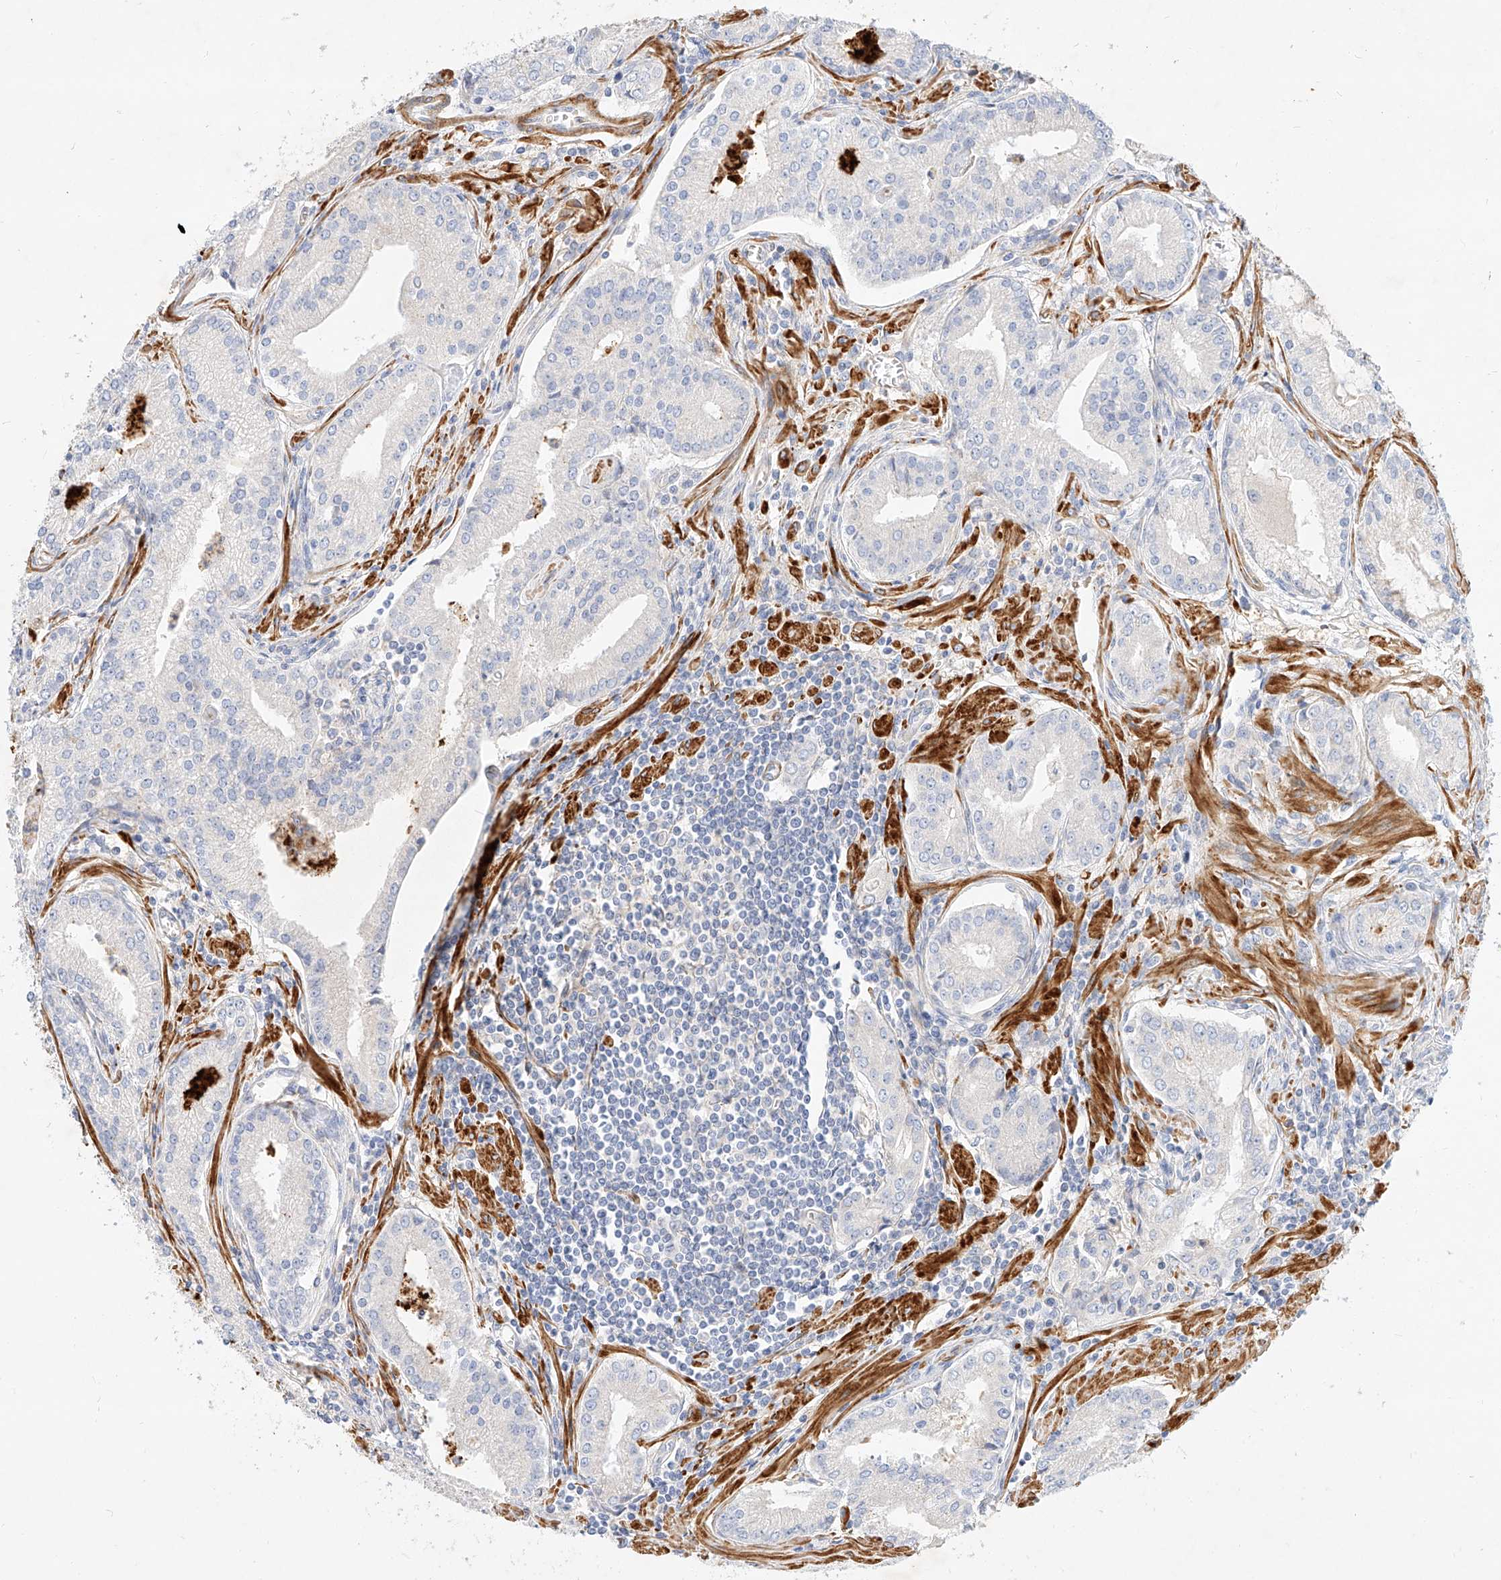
{"staining": {"intensity": "negative", "quantity": "none", "location": "none"}, "tissue": "prostate cancer", "cell_type": "Tumor cells", "image_type": "cancer", "snomed": [{"axis": "morphology", "description": "Adenocarcinoma, Low grade"}, {"axis": "topography", "description": "Prostate"}], "caption": "Immunohistochemical staining of adenocarcinoma (low-grade) (prostate) exhibits no significant staining in tumor cells.", "gene": "KCNH5", "patient": {"sex": "male", "age": 54}}